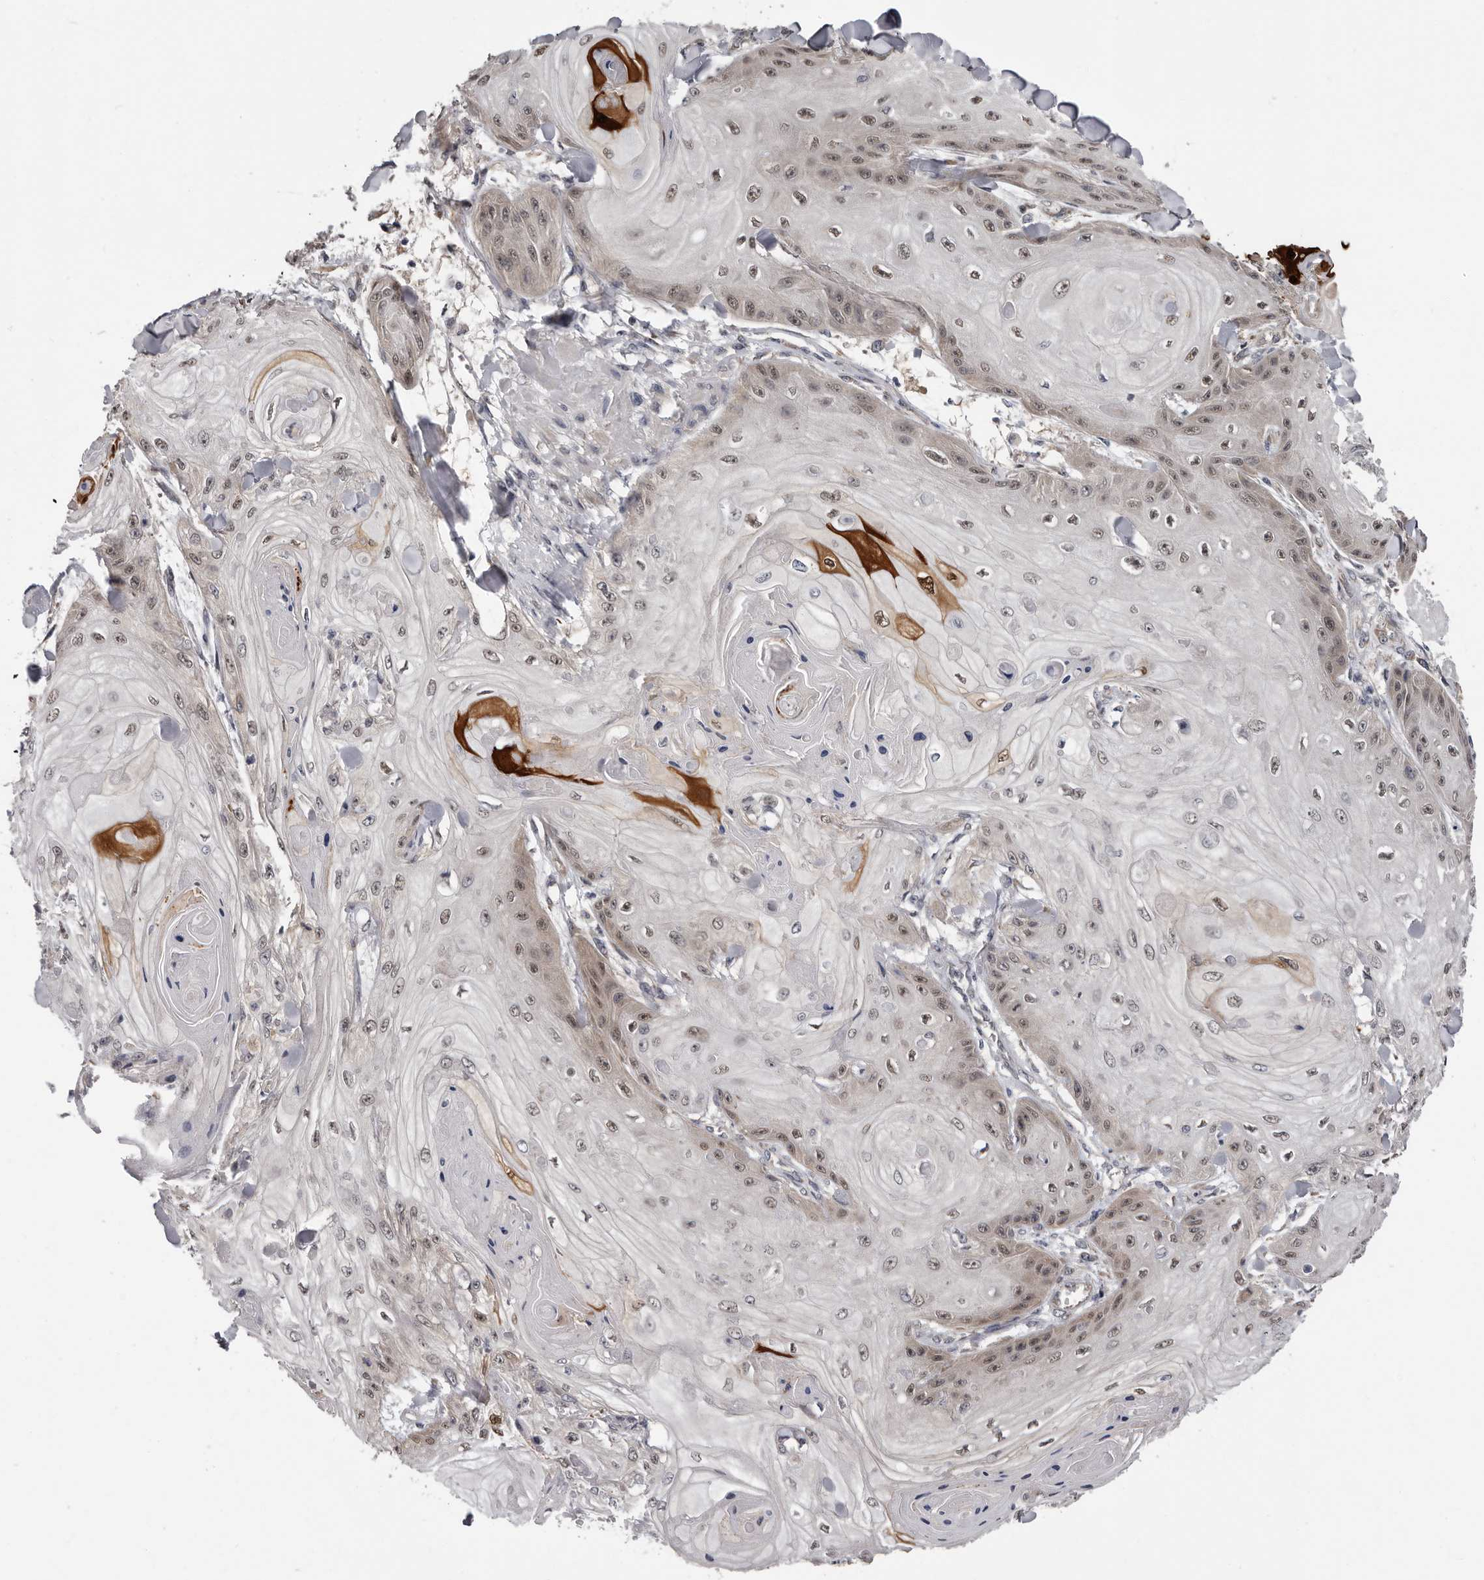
{"staining": {"intensity": "weak", "quantity": "25%-75%", "location": "cytoplasmic/membranous,nuclear"}, "tissue": "skin cancer", "cell_type": "Tumor cells", "image_type": "cancer", "snomed": [{"axis": "morphology", "description": "Squamous cell carcinoma, NOS"}, {"axis": "topography", "description": "Skin"}], "caption": "The image exhibits immunohistochemical staining of skin cancer (squamous cell carcinoma). There is weak cytoplasmic/membranous and nuclear positivity is present in about 25%-75% of tumor cells. (DAB IHC, brown staining for protein, blue staining for nuclei).", "gene": "MED8", "patient": {"sex": "male", "age": 74}}